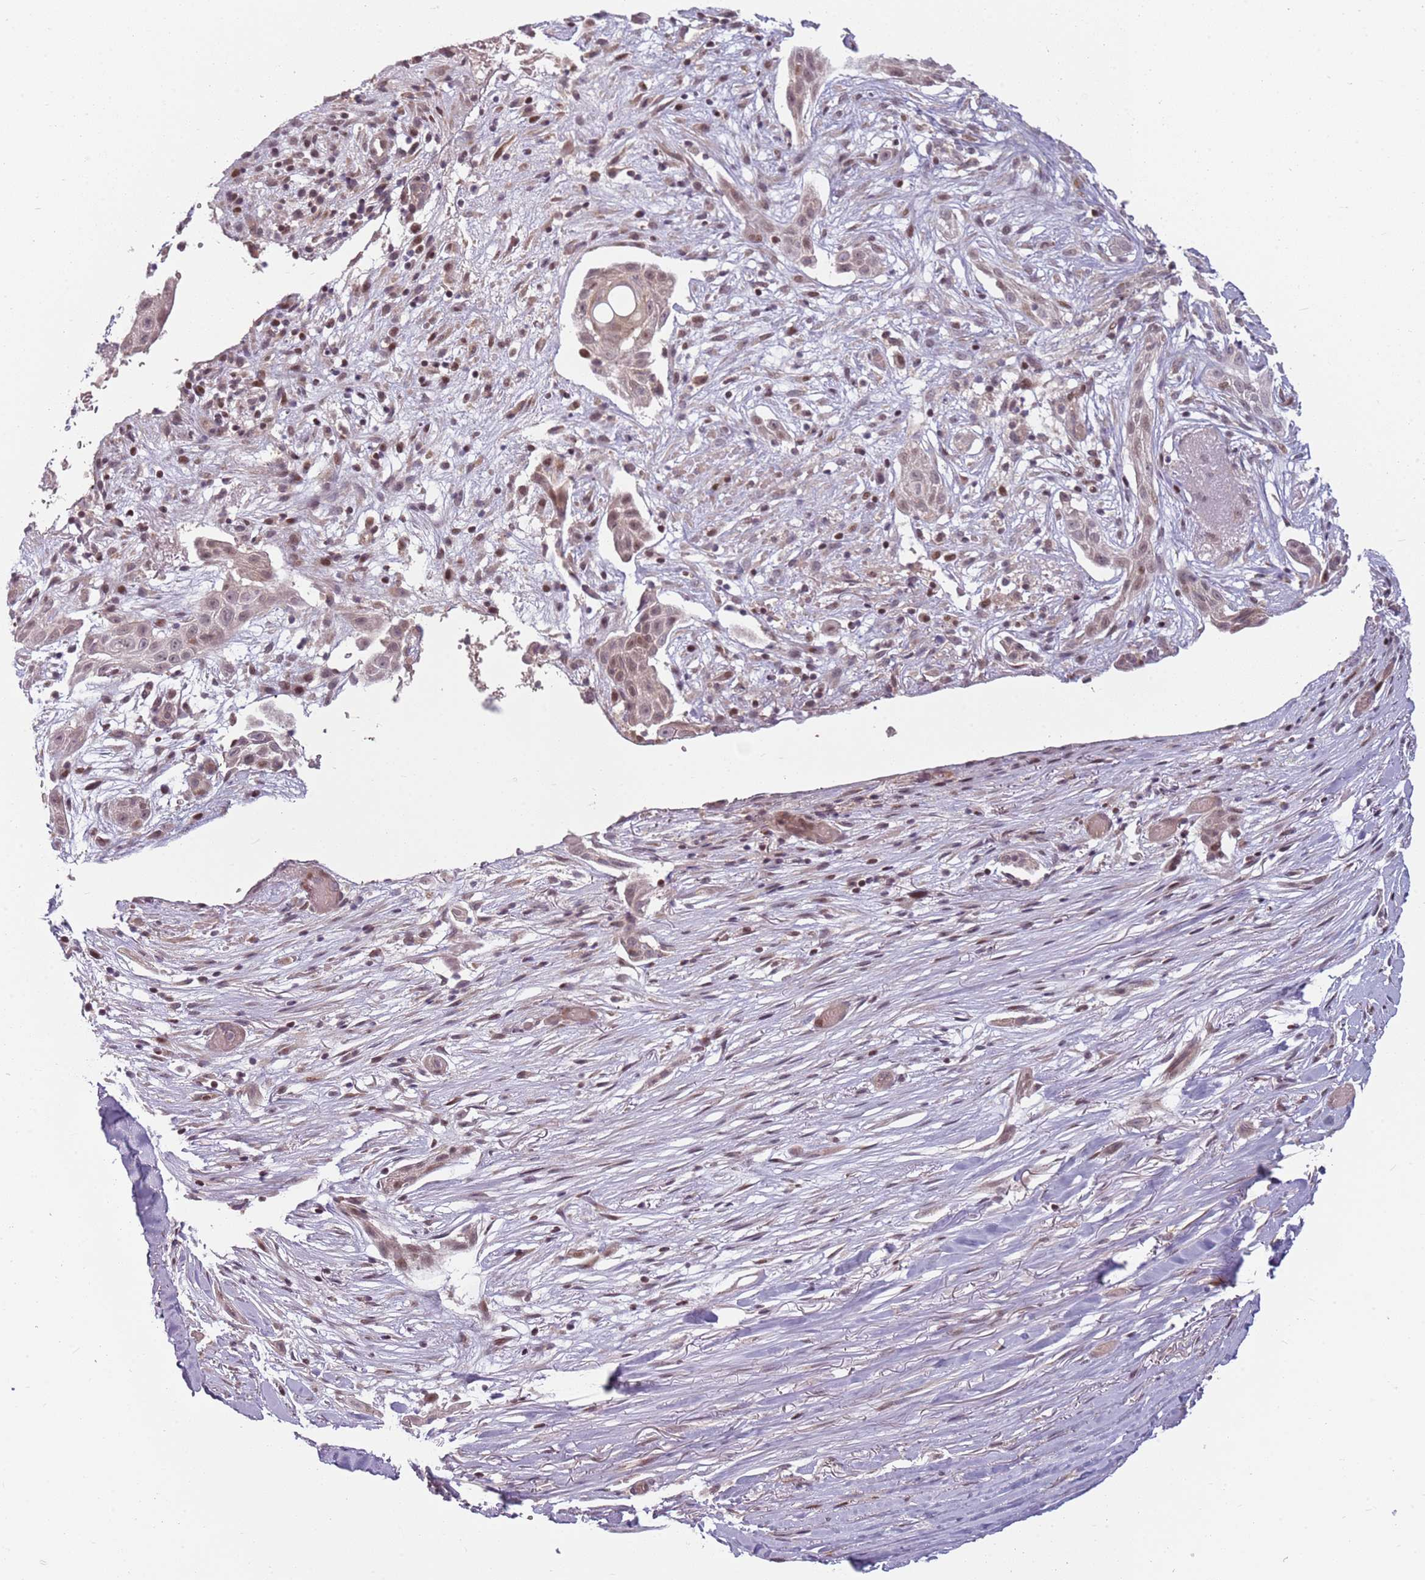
{"staining": {"intensity": "weak", "quantity": ">75%", "location": "cytoplasmic/membranous,nuclear"}, "tissue": "adipose tissue", "cell_type": "Adipocytes", "image_type": "normal", "snomed": [{"axis": "morphology", "description": "Normal tissue, NOS"}, {"axis": "morphology", "description": "Basal cell carcinoma"}, {"axis": "topography", "description": "Skin"}], "caption": "Human adipose tissue stained with a brown dye demonstrates weak cytoplasmic/membranous,nuclear positive expression in about >75% of adipocytes.", "gene": "ADGRG1", "patient": {"sex": "female", "age": 89}}